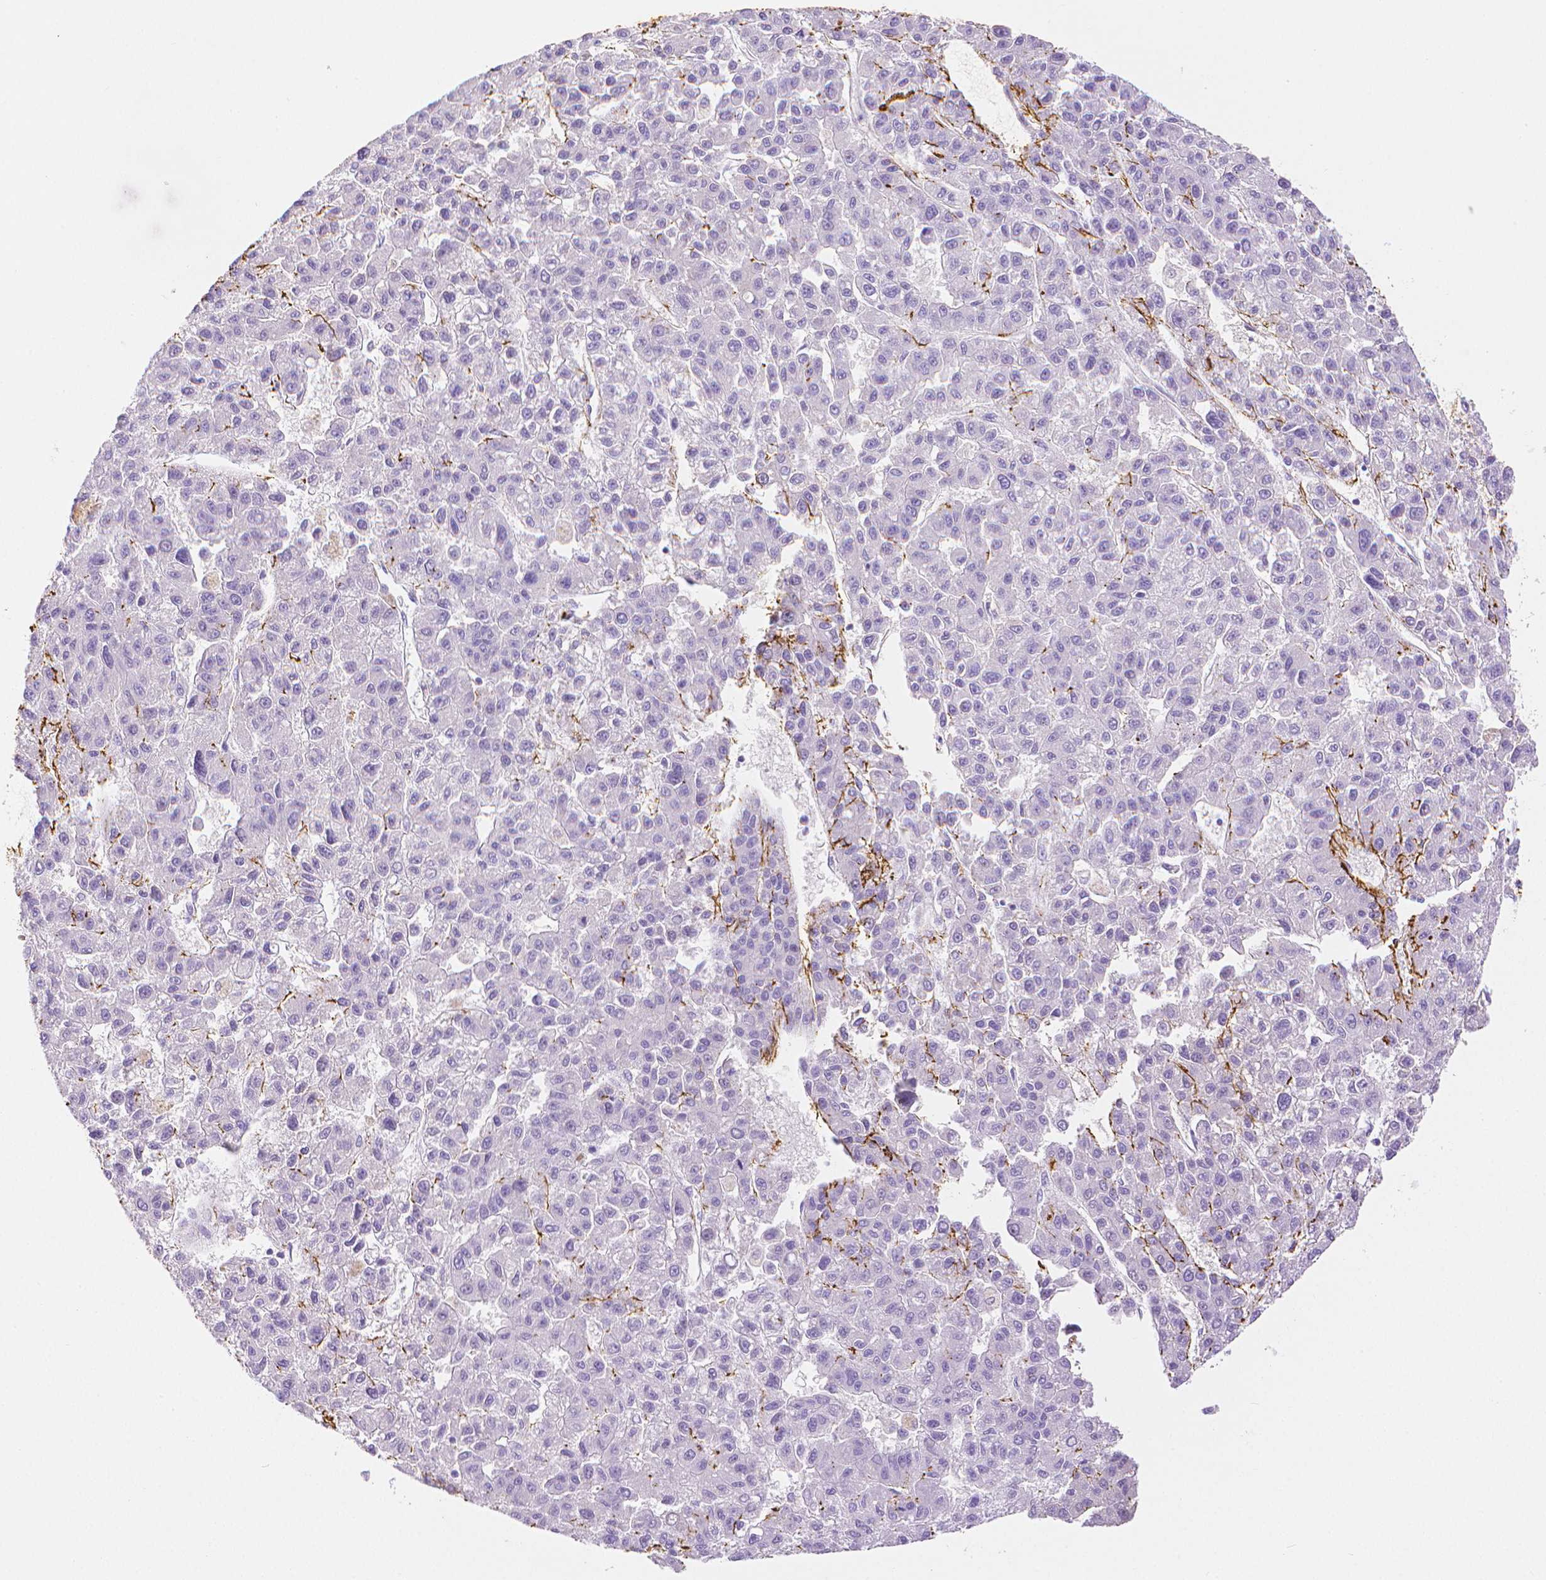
{"staining": {"intensity": "negative", "quantity": "none", "location": "none"}, "tissue": "liver cancer", "cell_type": "Tumor cells", "image_type": "cancer", "snomed": [{"axis": "morphology", "description": "Carcinoma, Hepatocellular, NOS"}, {"axis": "topography", "description": "Liver"}], "caption": "Tumor cells show no significant protein staining in liver cancer. (DAB (3,3'-diaminobenzidine) IHC with hematoxylin counter stain).", "gene": "FBN1", "patient": {"sex": "male", "age": 70}}